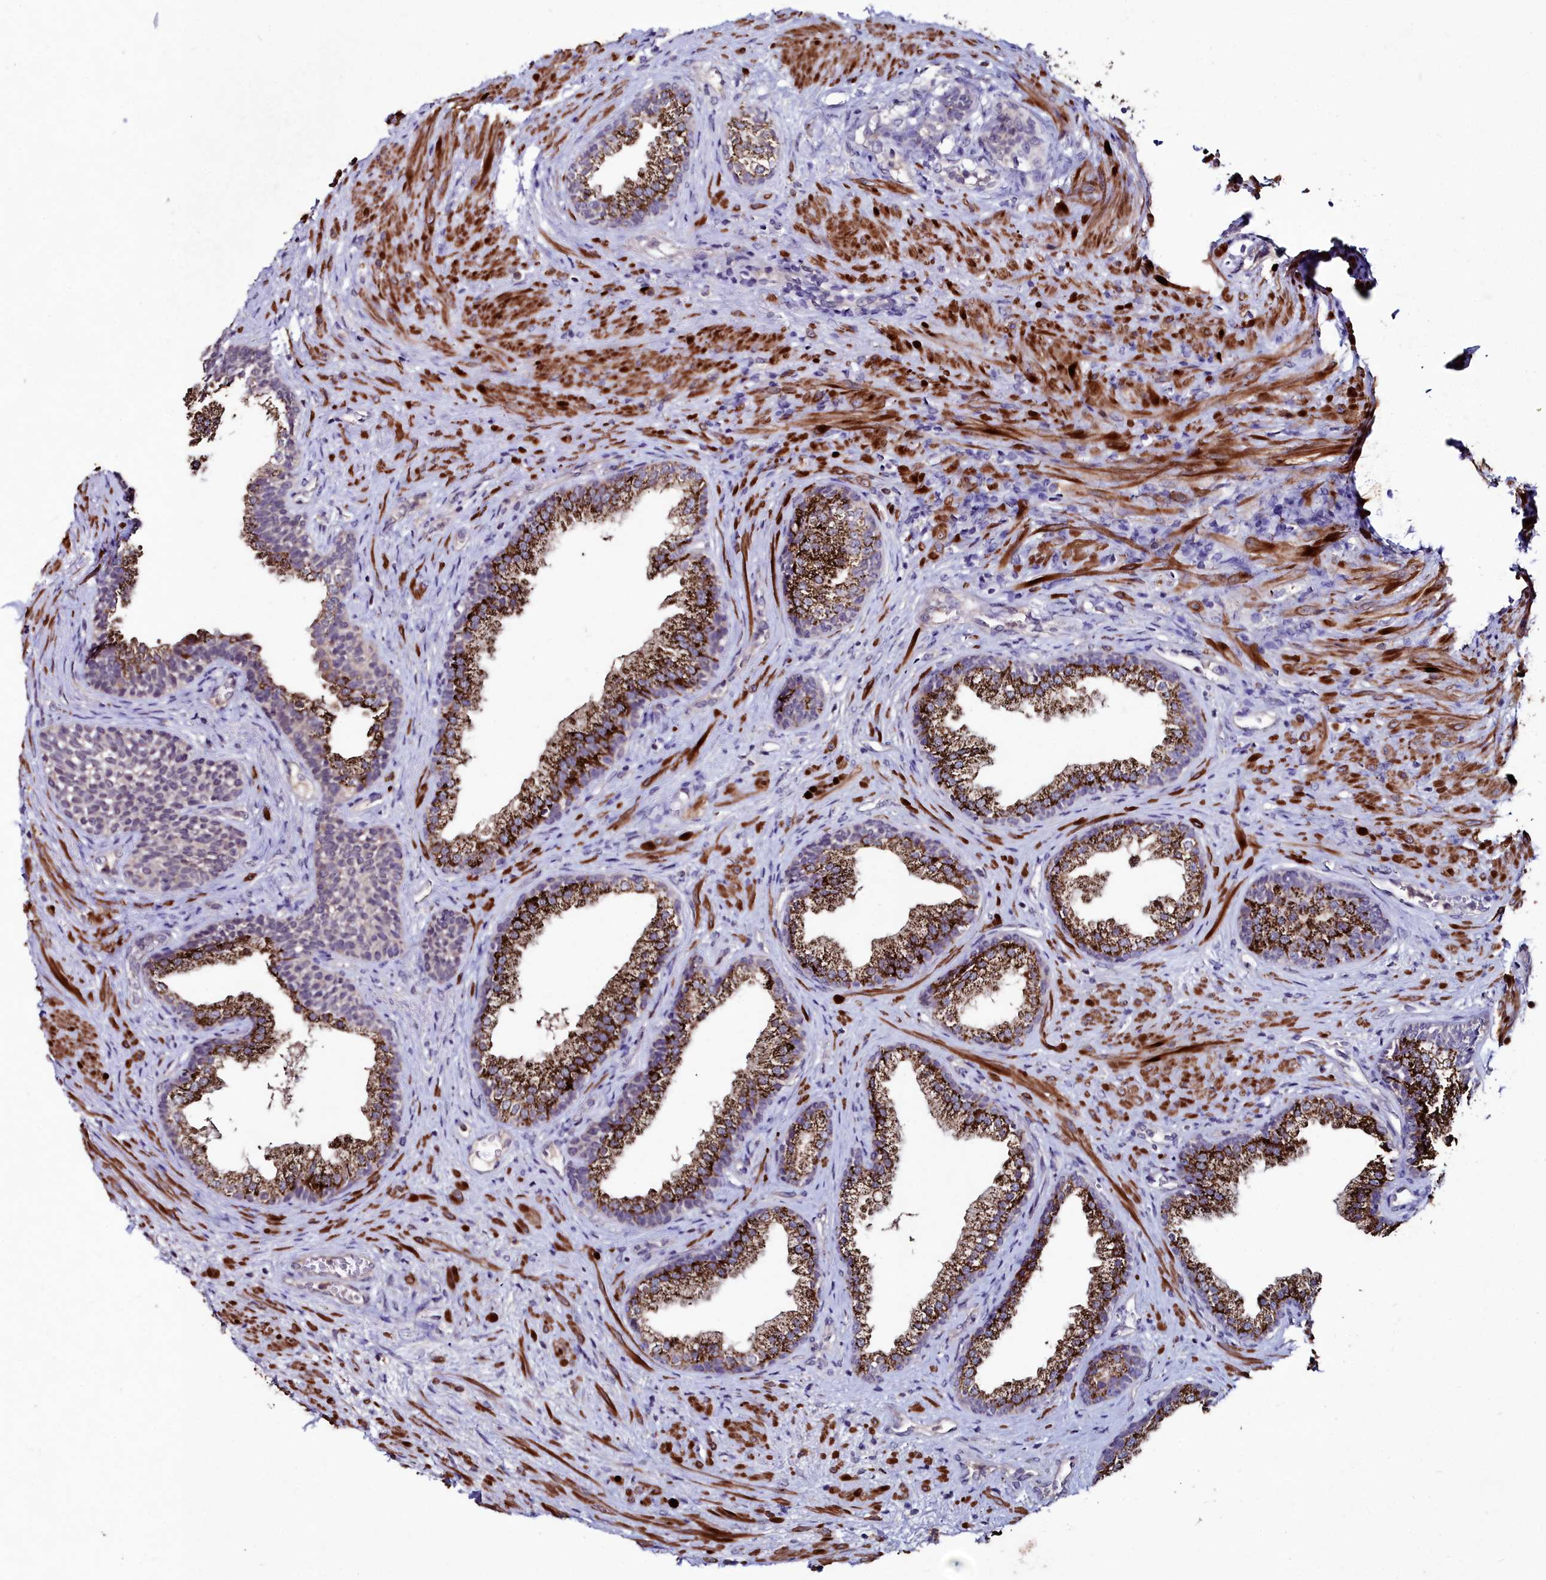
{"staining": {"intensity": "strong", "quantity": ">75%", "location": "cytoplasmic/membranous"}, "tissue": "prostate", "cell_type": "Glandular cells", "image_type": "normal", "snomed": [{"axis": "morphology", "description": "Normal tissue, NOS"}, {"axis": "topography", "description": "Prostate"}], "caption": "The photomicrograph shows a brown stain indicating the presence of a protein in the cytoplasmic/membranous of glandular cells in prostate. (Brightfield microscopy of DAB IHC at high magnification).", "gene": "AMBRA1", "patient": {"sex": "male", "age": 76}}